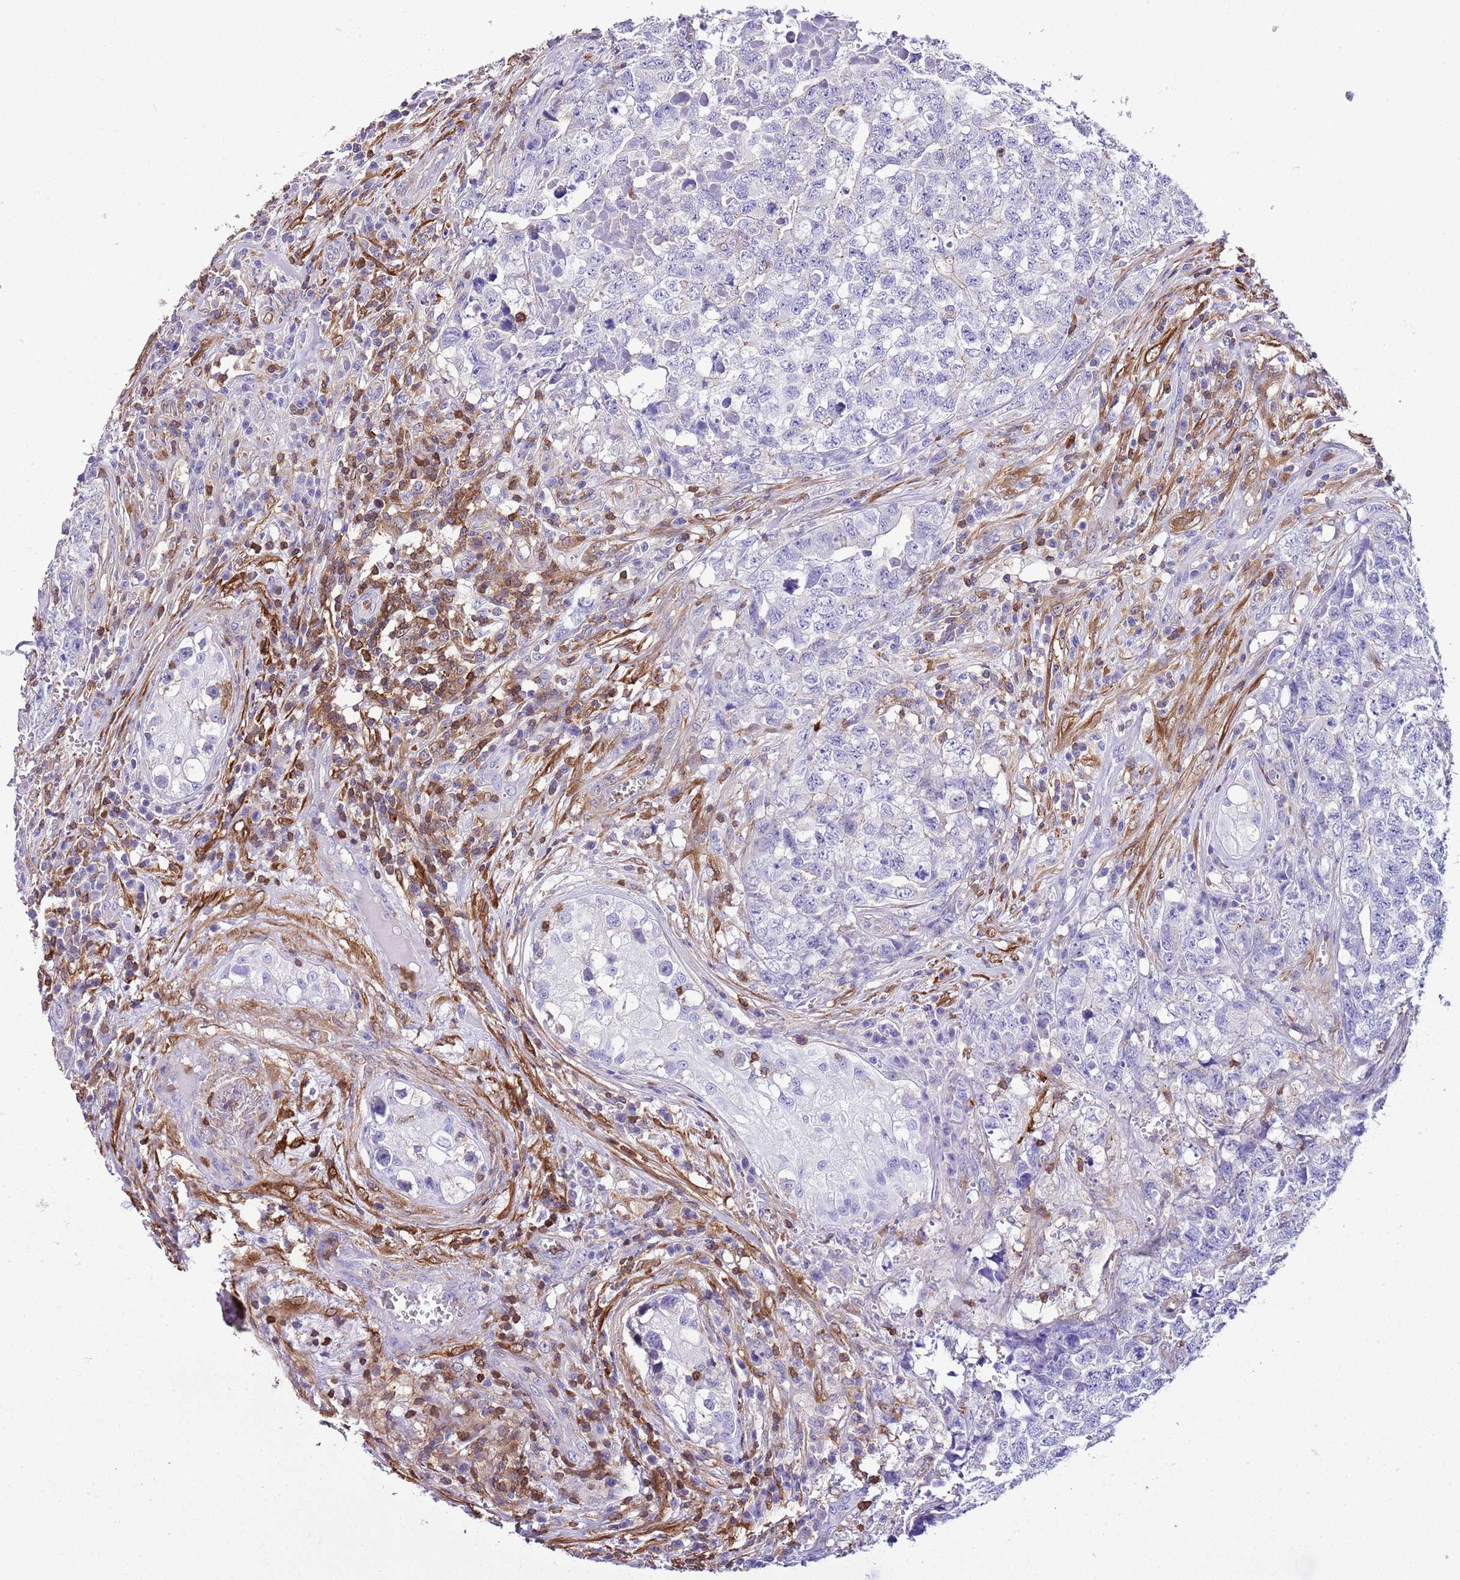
{"staining": {"intensity": "negative", "quantity": "none", "location": "none"}, "tissue": "testis cancer", "cell_type": "Tumor cells", "image_type": "cancer", "snomed": [{"axis": "morphology", "description": "Carcinoma, Embryonal, NOS"}, {"axis": "topography", "description": "Testis"}], "caption": "There is no significant expression in tumor cells of embryonal carcinoma (testis).", "gene": "CNN2", "patient": {"sex": "male", "age": 31}}